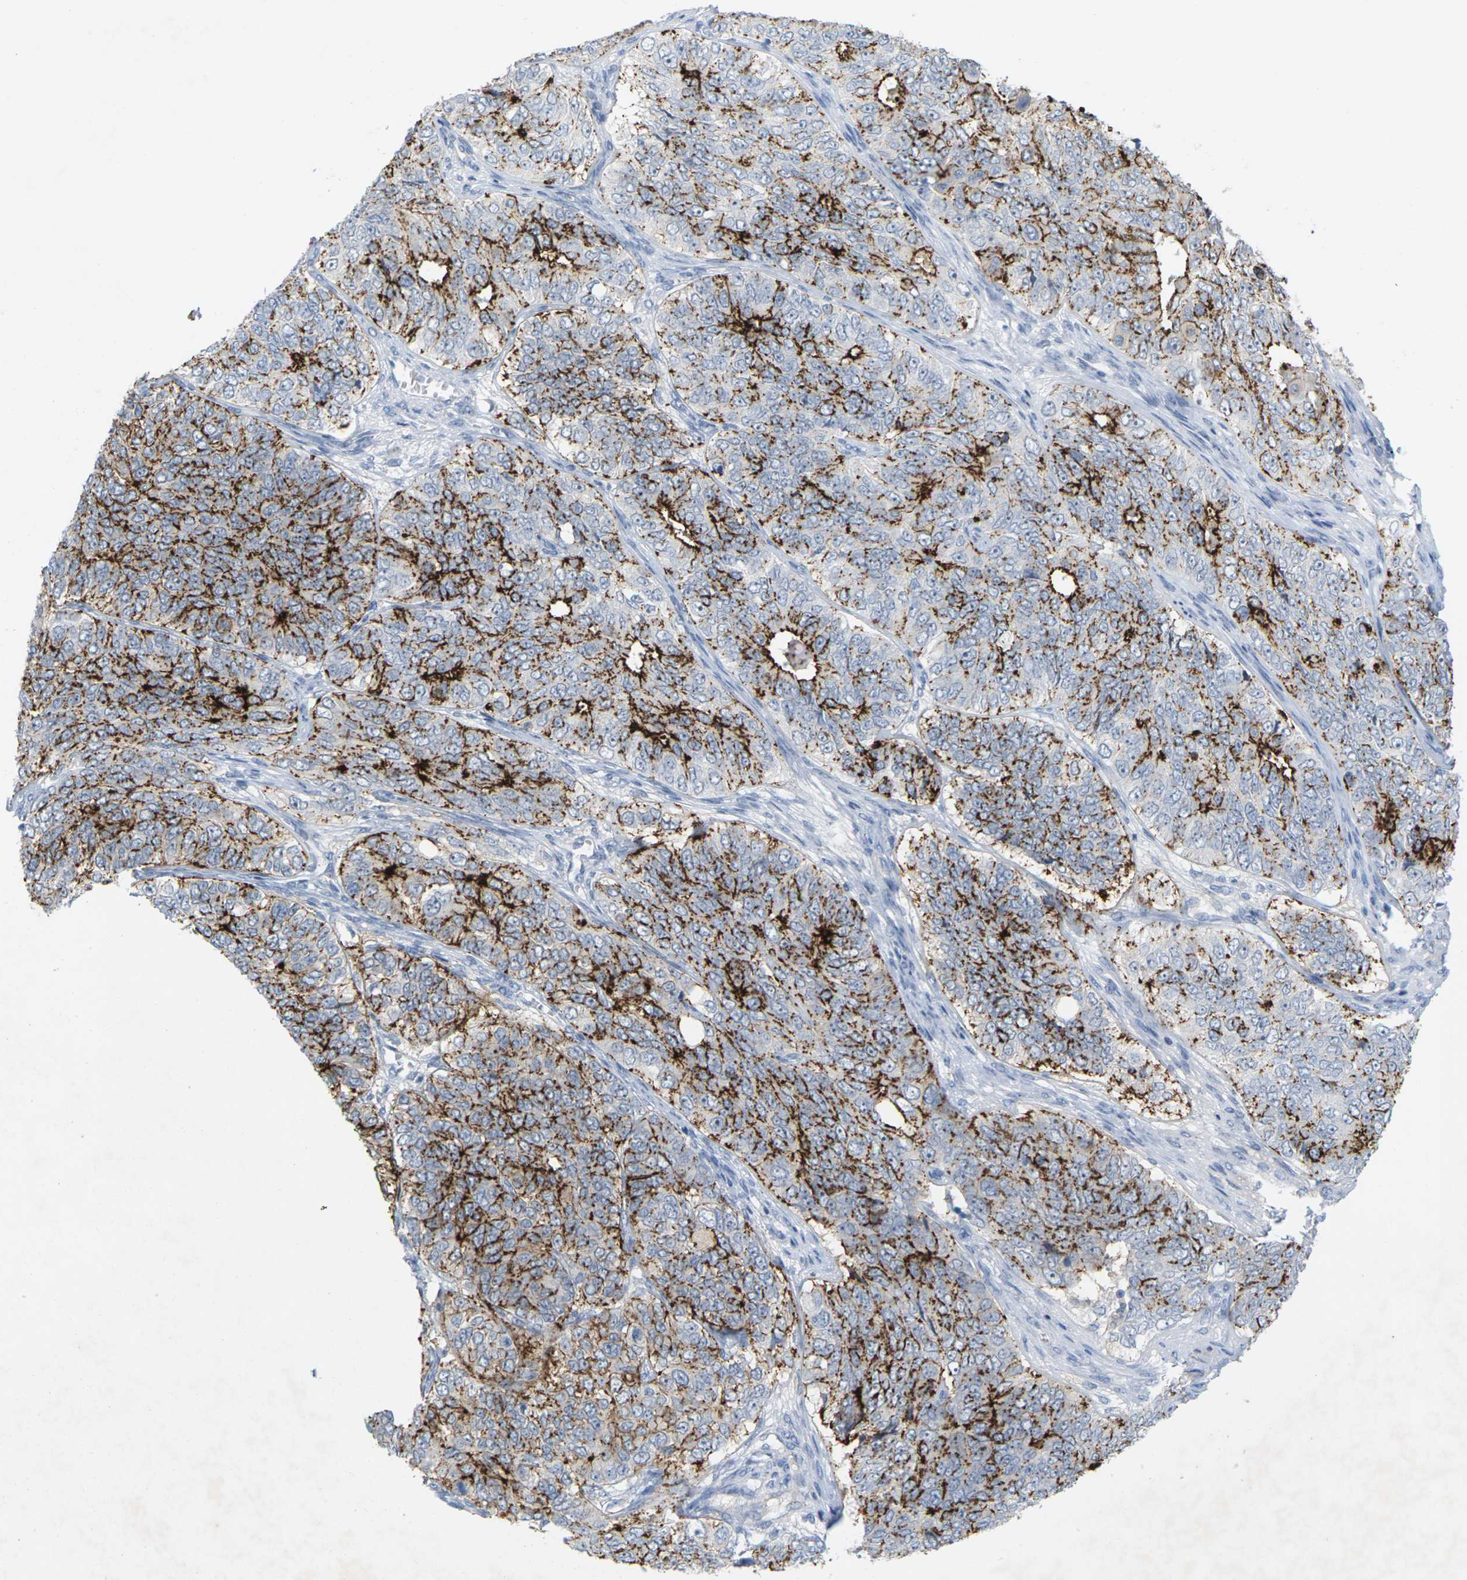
{"staining": {"intensity": "strong", "quantity": "25%-75%", "location": "cytoplasmic/membranous"}, "tissue": "ovarian cancer", "cell_type": "Tumor cells", "image_type": "cancer", "snomed": [{"axis": "morphology", "description": "Carcinoma, endometroid"}, {"axis": "topography", "description": "Ovary"}], "caption": "There is high levels of strong cytoplasmic/membranous expression in tumor cells of ovarian cancer (endometroid carcinoma), as demonstrated by immunohistochemical staining (brown color).", "gene": "CLDN3", "patient": {"sex": "female", "age": 51}}